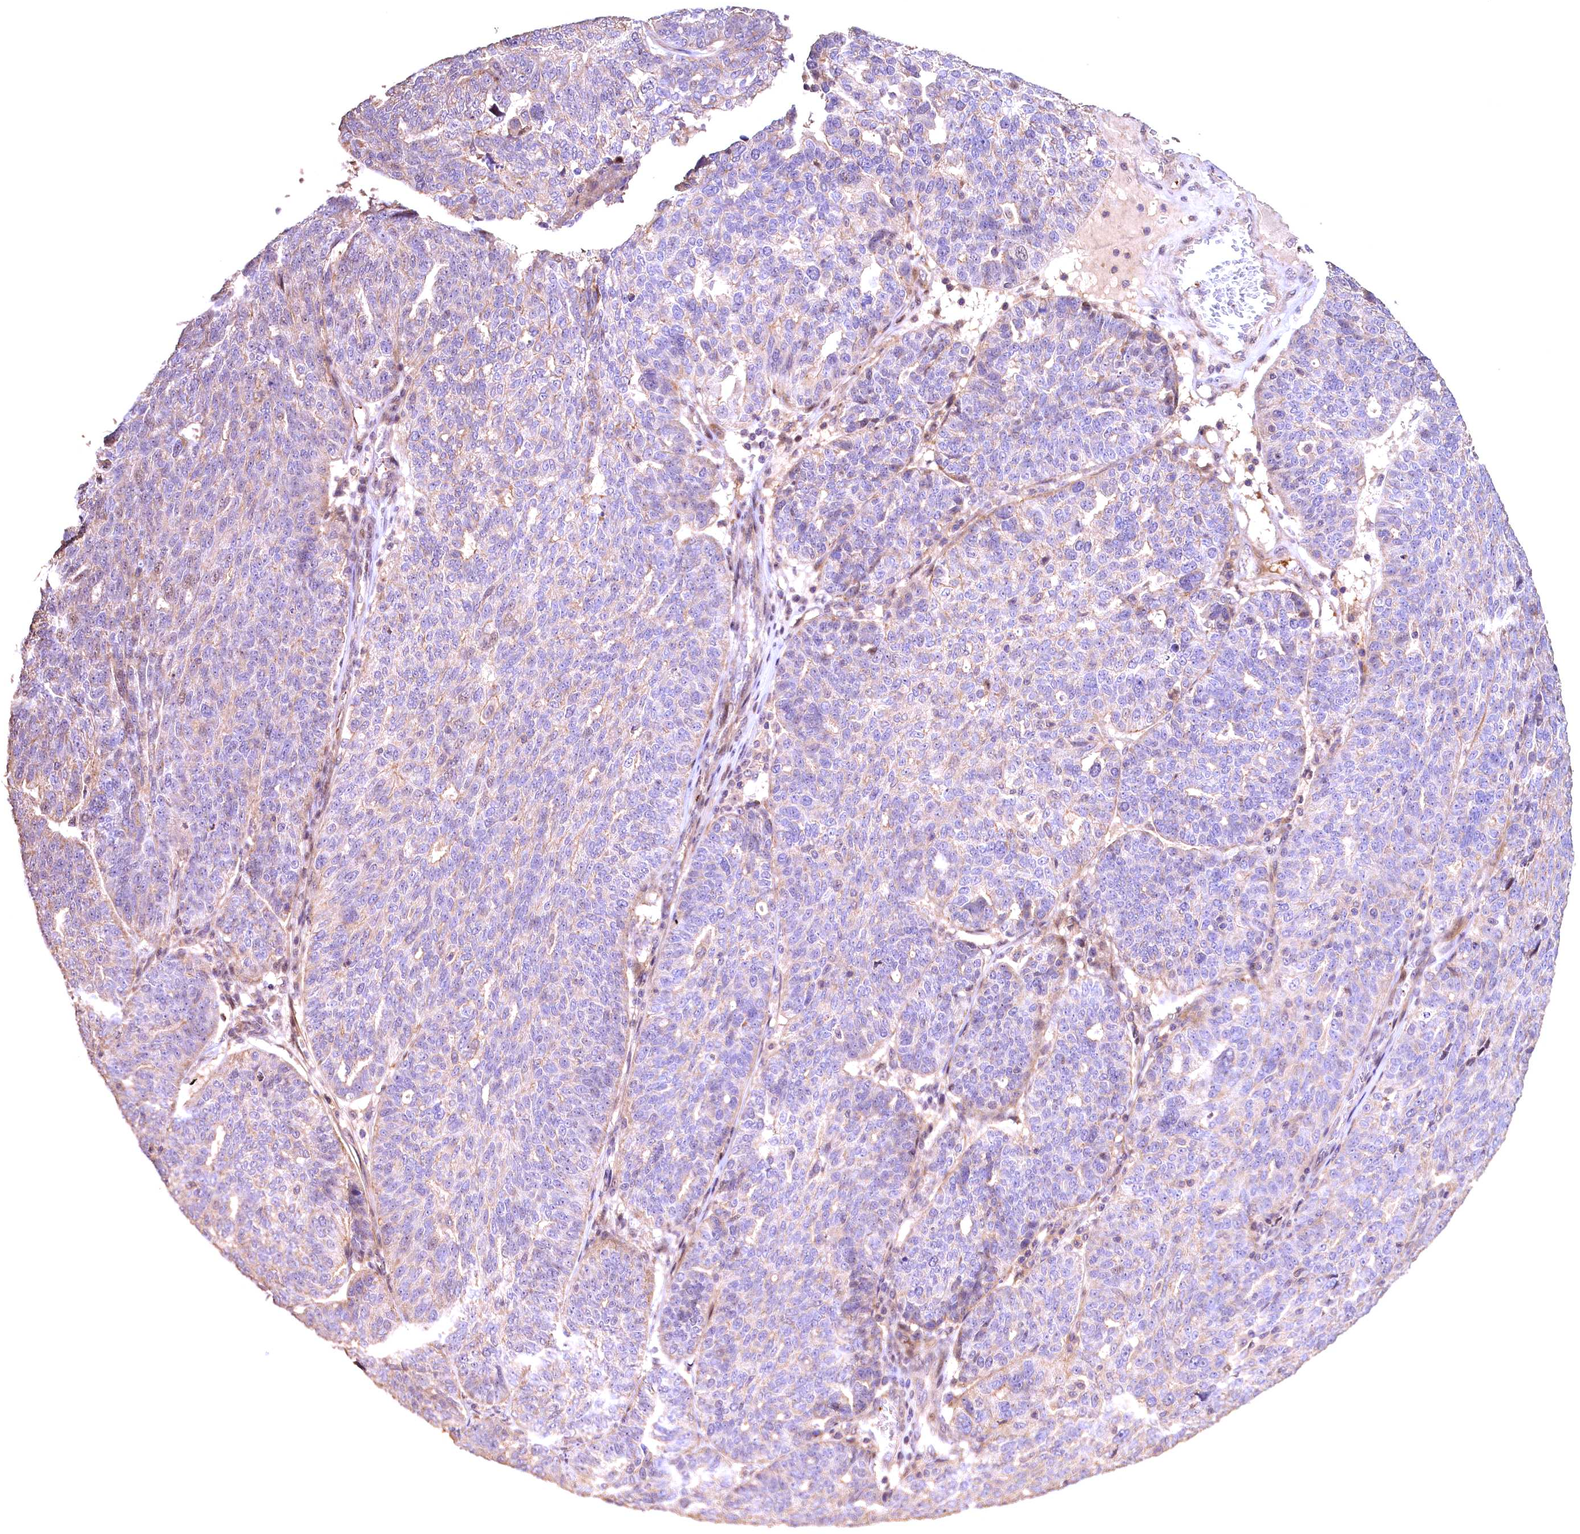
{"staining": {"intensity": "weak", "quantity": "<25%", "location": "cytoplasmic/membranous"}, "tissue": "ovarian cancer", "cell_type": "Tumor cells", "image_type": "cancer", "snomed": [{"axis": "morphology", "description": "Cystadenocarcinoma, serous, NOS"}, {"axis": "topography", "description": "Ovary"}], "caption": "An IHC histopathology image of ovarian serous cystadenocarcinoma is shown. There is no staining in tumor cells of ovarian serous cystadenocarcinoma.", "gene": "FUZ", "patient": {"sex": "female", "age": 59}}